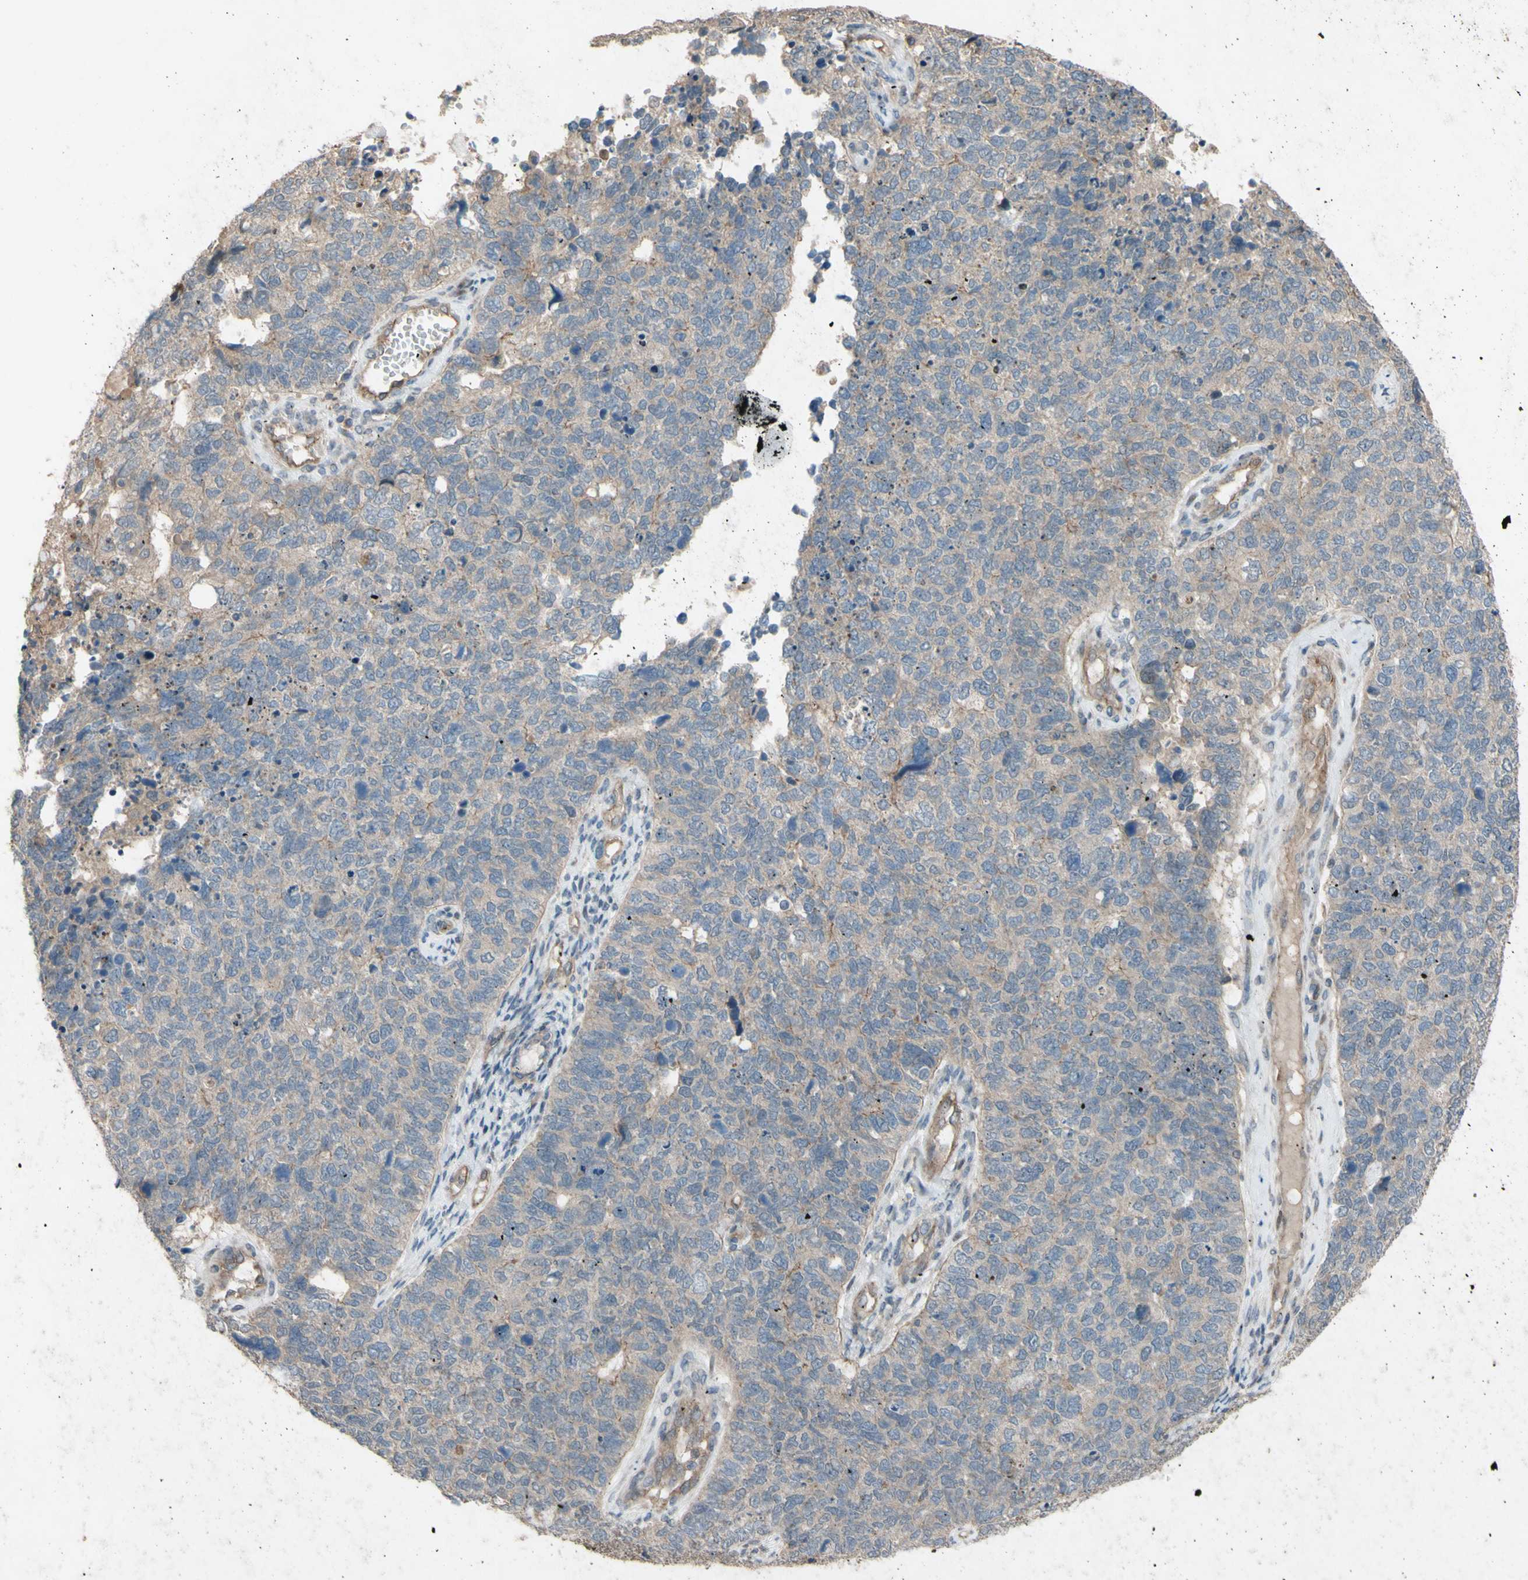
{"staining": {"intensity": "weak", "quantity": ">75%", "location": "cytoplasmic/membranous"}, "tissue": "cervical cancer", "cell_type": "Tumor cells", "image_type": "cancer", "snomed": [{"axis": "morphology", "description": "Squamous cell carcinoma, NOS"}, {"axis": "topography", "description": "Cervix"}], "caption": "Cervical cancer (squamous cell carcinoma) stained with a protein marker reveals weak staining in tumor cells.", "gene": "SHROOM4", "patient": {"sex": "female", "age": 63}}